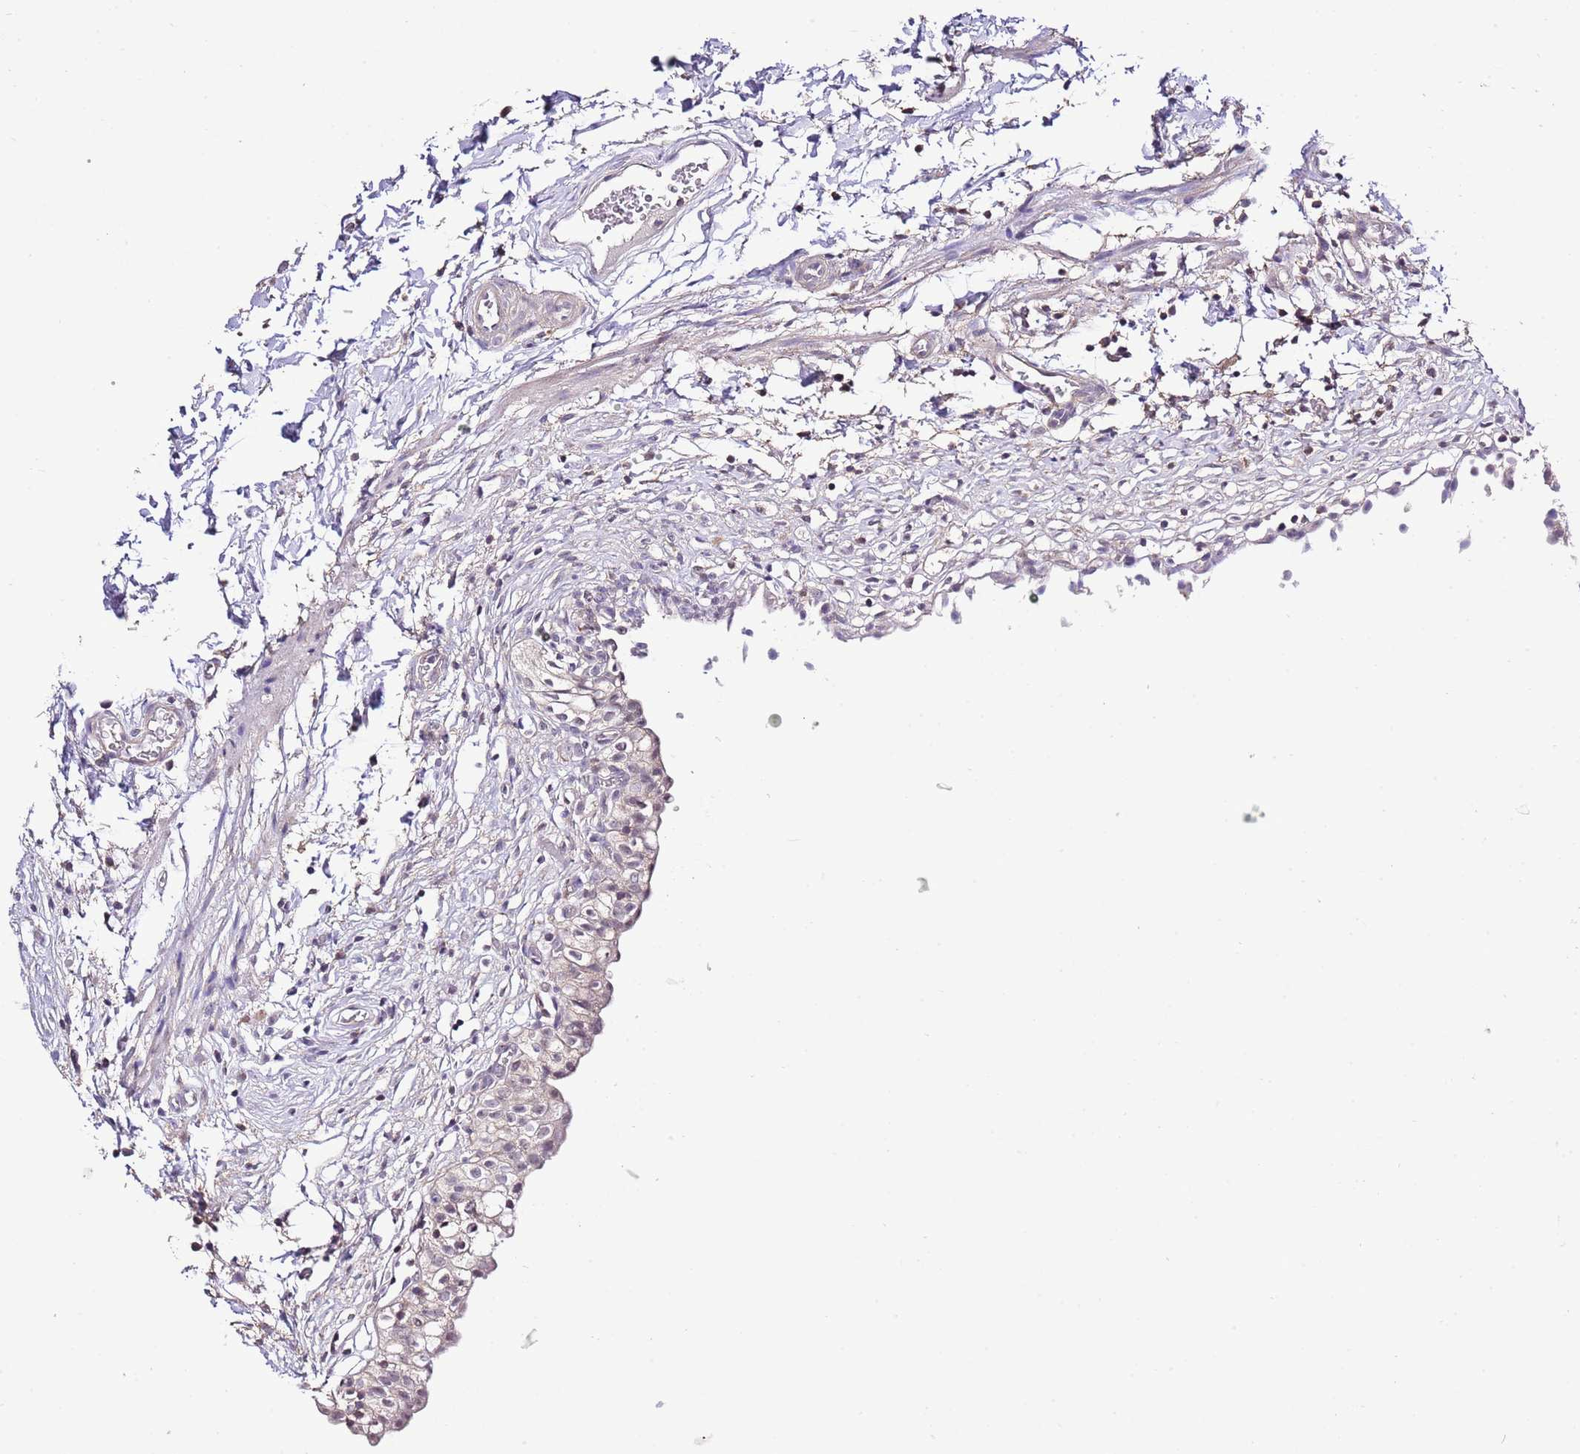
{"staining": {"intensity": "weak", "quantity": "25%-75%", "location": "cytoplasmic/membranous,nuclear"}, "tissue": "urinary bladder", "cell_type": "Urothelial cells", "image_type": "normal", "snomed": [{"axis": "morphology", "description": "Normal tissue, NOS"}, {"axis": "topography", "description": "Urinary bladder"}, {"axis": "topography", "description": "Peripheral nerve tissue"}], "caption": "A low amount of weak cytoplasmic/membranous,nuclear expression is seen in approximately 25%-75% of urothelial cells in normal urinary bladder.", "gene": "EFHD1", "patient": {"sex": "male", "age": 55}}